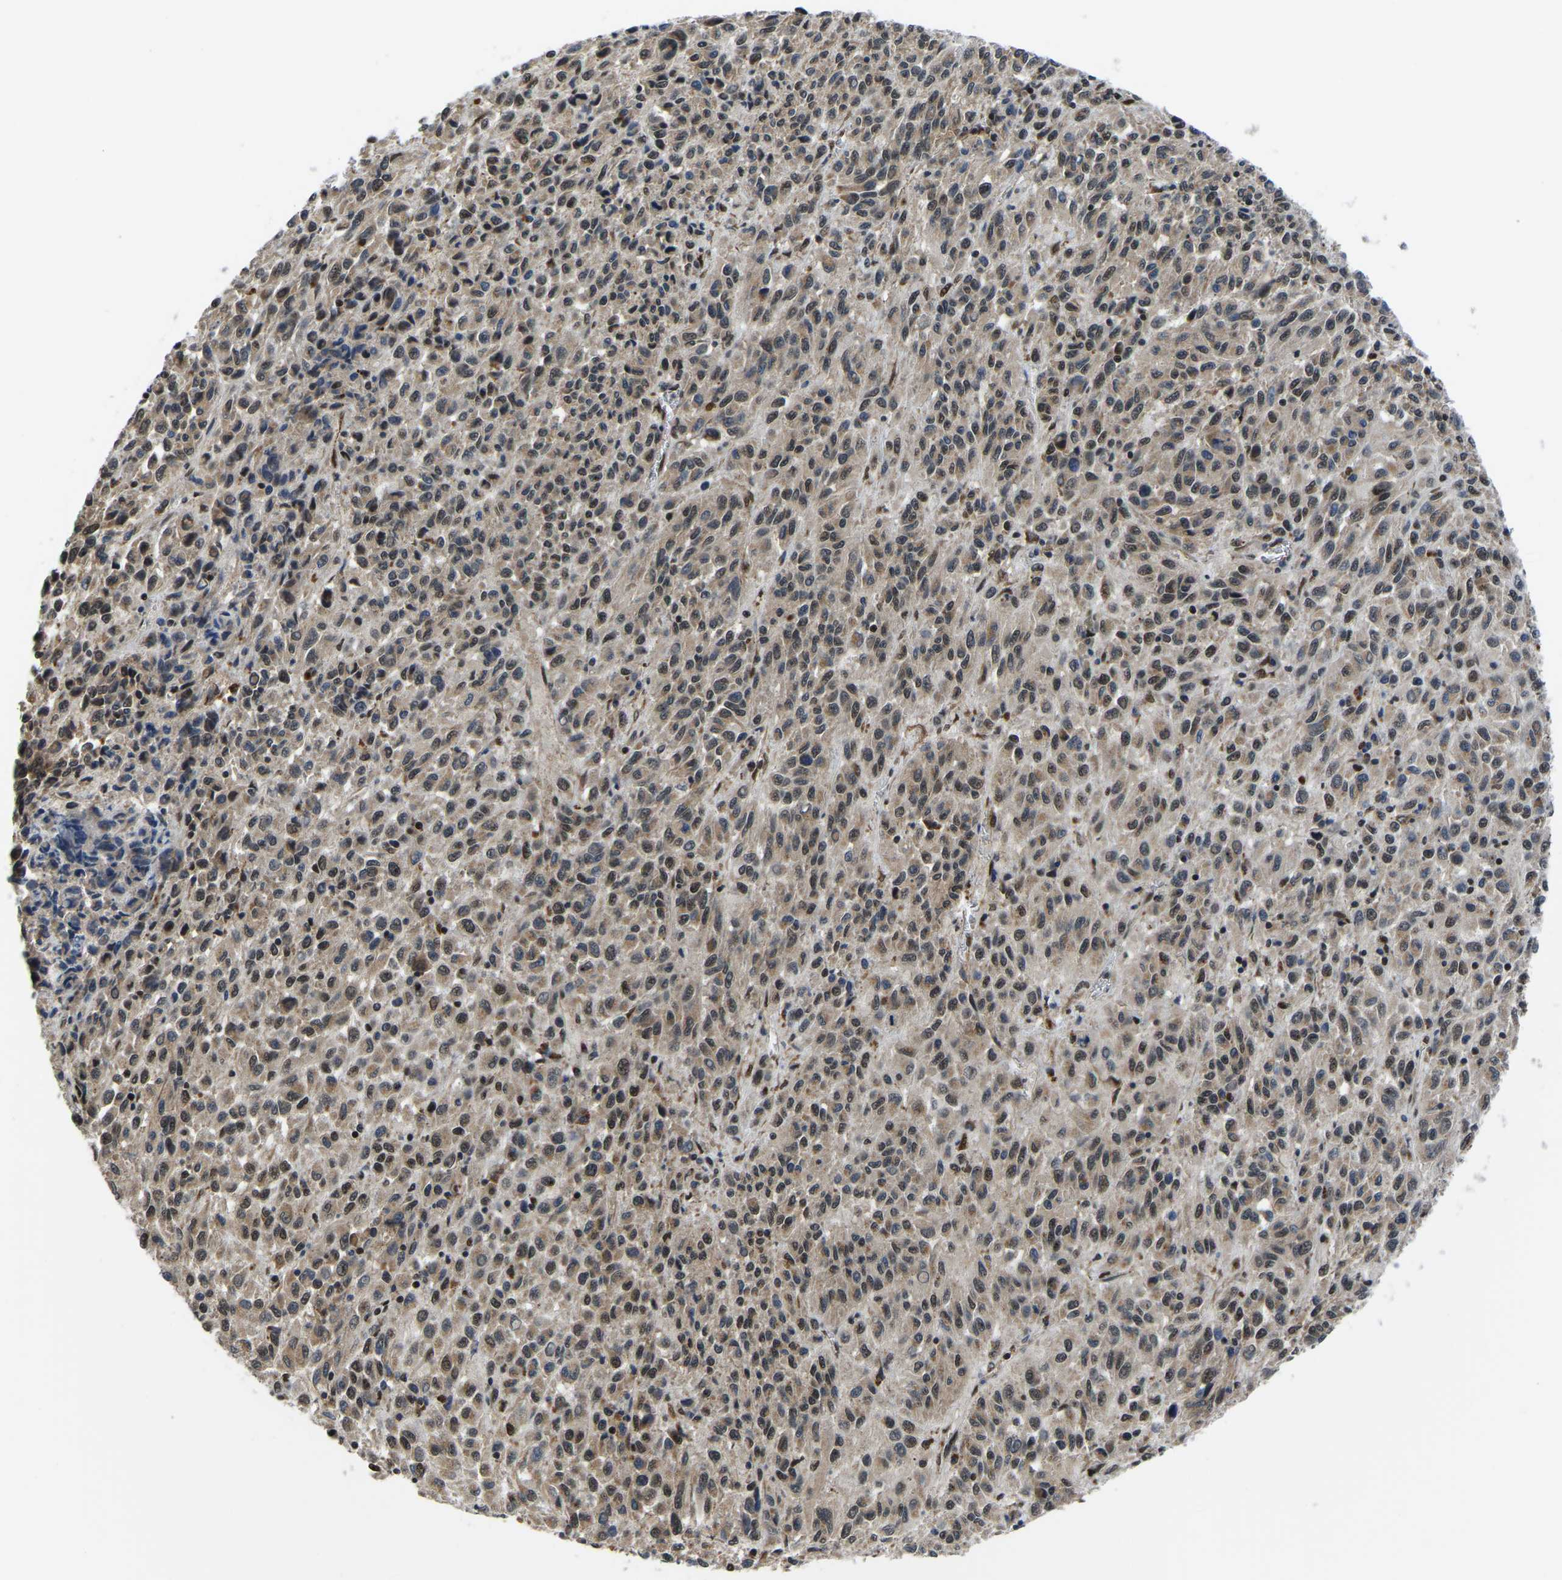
{"staining": {"intensity": "weak", "quantity": ">75%", "location": "cytoplasmic/membranous,nuclear"}, "tissue": "melanoma", "cell_type": "Tumor cells", "image_type": "cancer", "snomed": [{"axis": "morphology", "description": "Malignant melanoma, Metastatic site"}, {"axis": "topography", "description": "Lung"}], "caption": "Malignant melanoma (metastatic site) tissue exhibits weak cytoplasmic/membranous and nuclear staining in approximately >75% of tumor cells, visualized by immunohistochemistry.", "gene": "DFFA", "patient": {"sex": "male", "age": 64}}